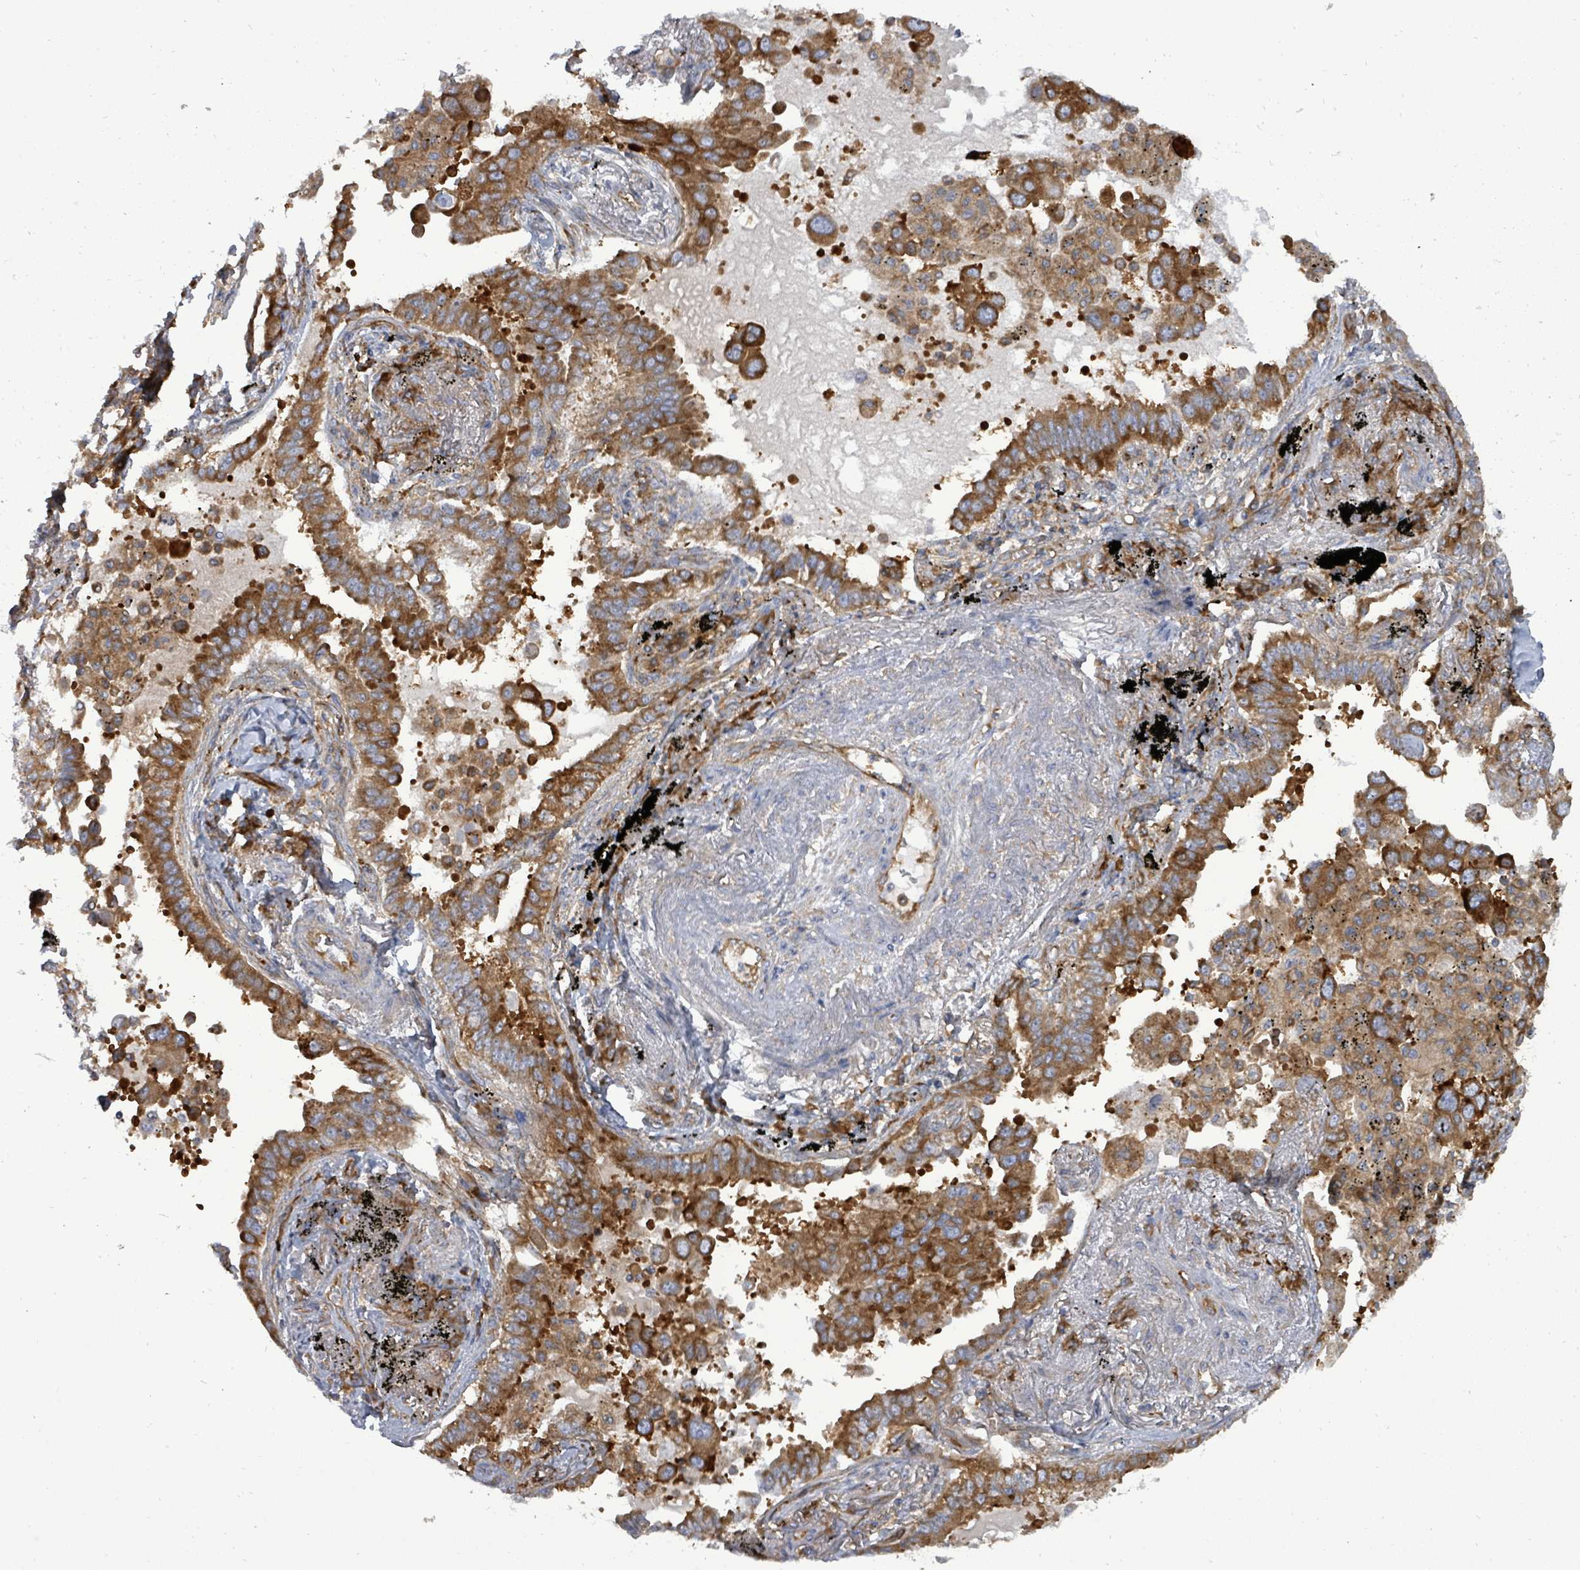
{"staining": {"intensity": "strong", "quantity": ">75%", "location": "cytoplasmic/membranous"}, "tissue": "lung cancer", "cell_type": "Tumor cells", "image_type": "cancer", "snomed": [{"axis": "morphology", "description": "Adenocarcinoma, NOS"}, {"axis": "topography", "description": "Lung"}], "caption": "Lung adenocarcinoma stained with DAB (3,3'-diaminobenzidine) immunohistochemistry demonstrates high levels of strong cytoplasmic/membranous expression in about >75% of tumor cells.", "gene": "EIF3C", "patient": {"sex": "male", "age": 67}}